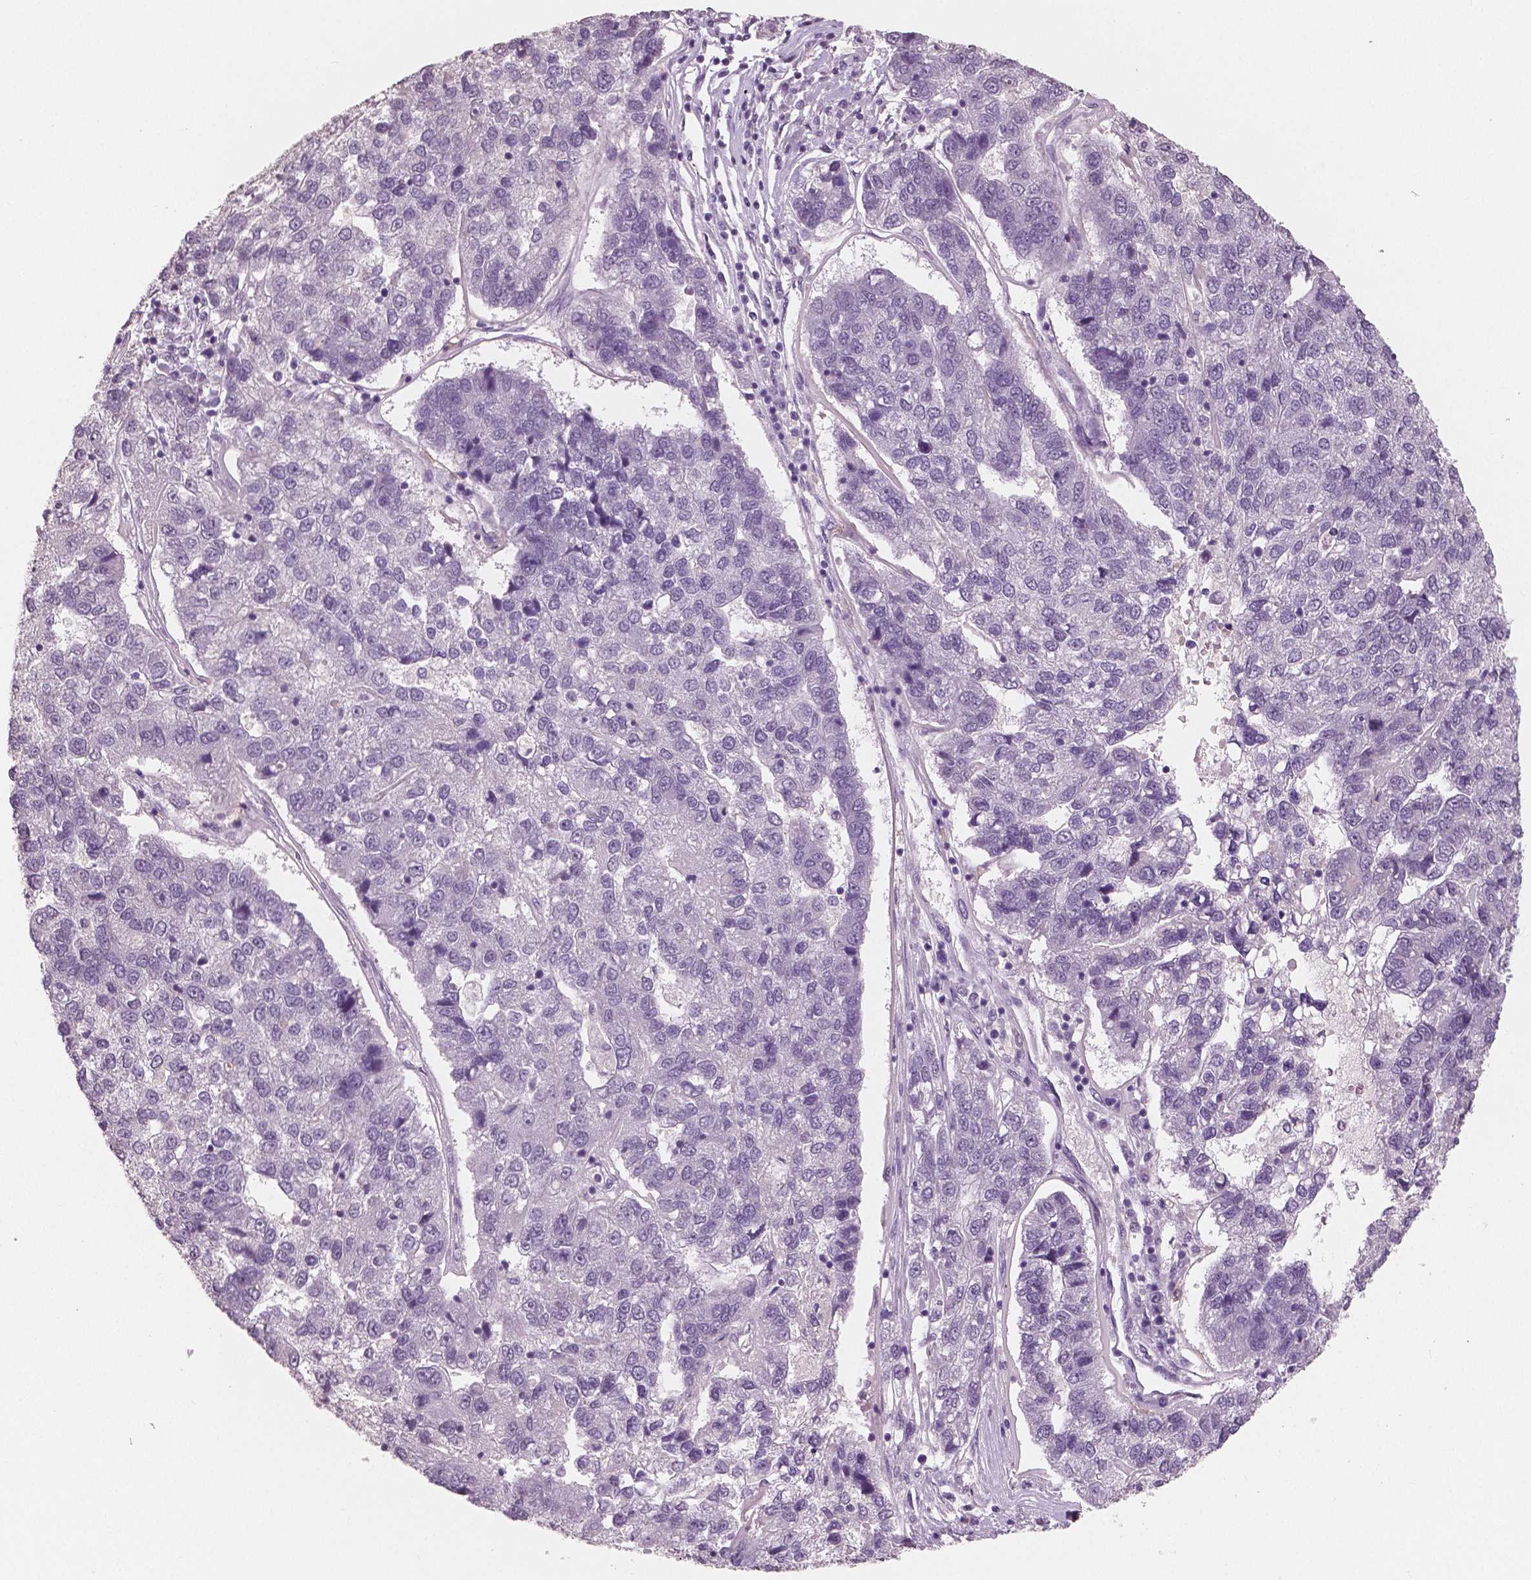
{"staining": {"intensity": "negative", "quantity": "none", "location": "none"}, "tissue": "pancreatic cancer", "cell_type": "Tumor cells", "image_type": "cancer", "snomed": [{"axis": "morphology", "description": "Adenocarcinoma, NOS"}, {"axis": "topography", "description": "Pancreas"}], "caption": "Immunohistochemistry of pancreatic cancer (adenocarcinoma) shows no positivity in tumor cells.", "gene": "KIT", "patient": {"sex": "female", "age": 61}}